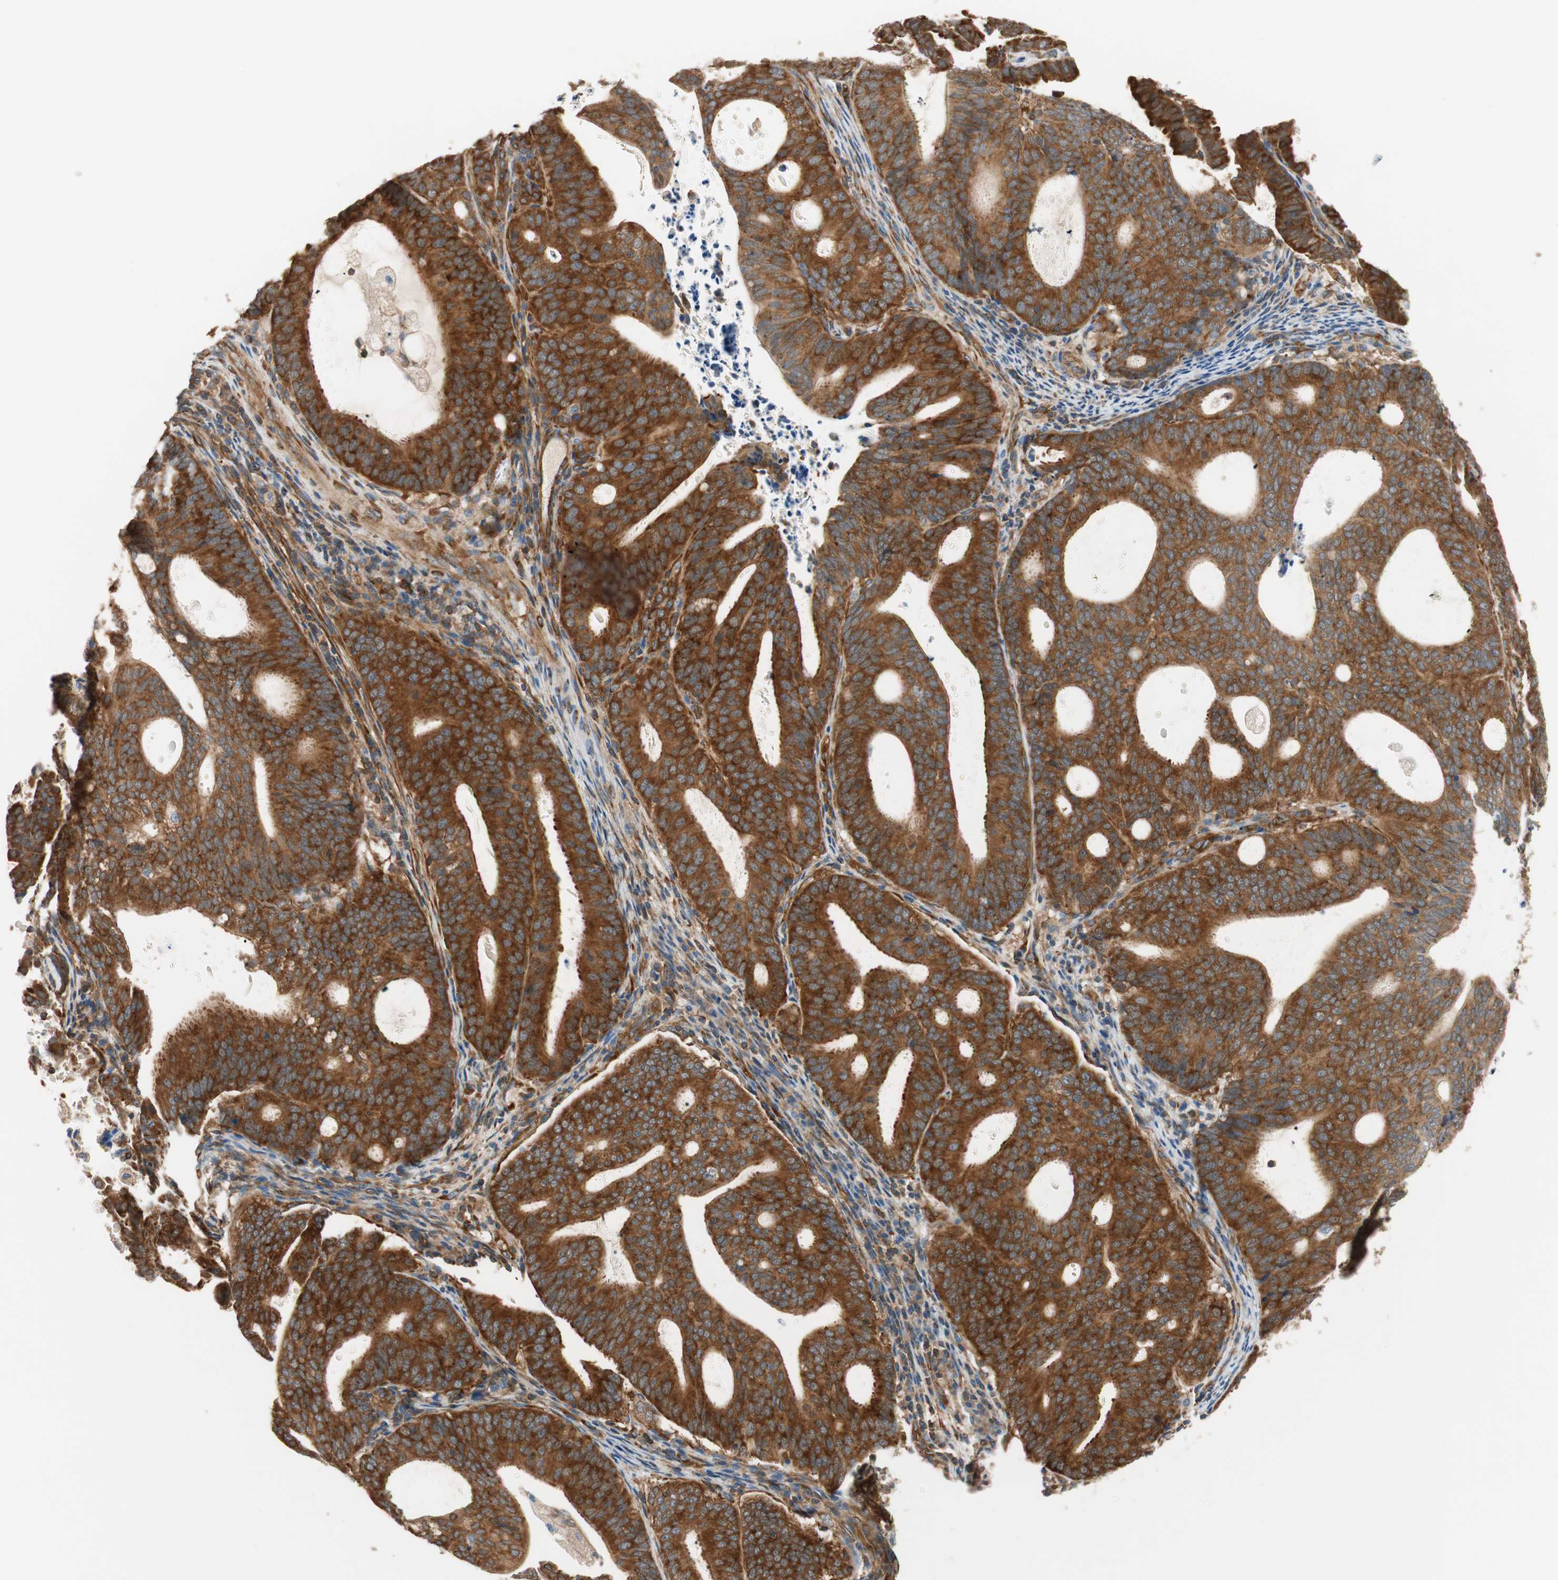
{"staining": {"intensity": "strong", "quantity": ">75%", "location": "cytoplasmic/membranous"}, "tissue": "endometrial cancer", "cell_type": "Tumor cells", "image_type": "cancer", "snomed": [{"axis": "morphology", "description": "Adenocarcinoma, NOS"}, {"axis": "topography", "description": "Uterus"}], "caption": "Brown immunohistochemical staining in human endometrial cancer (adenocarcinoma) exhibits strong cytoplasmic/membranous staining in approximately >75% of tumor cells. (brown staining indicates protein expression, while blue staining denotes nuclei).", "gene": "WASL", "patient": {"sex": "female", "age": 83}}